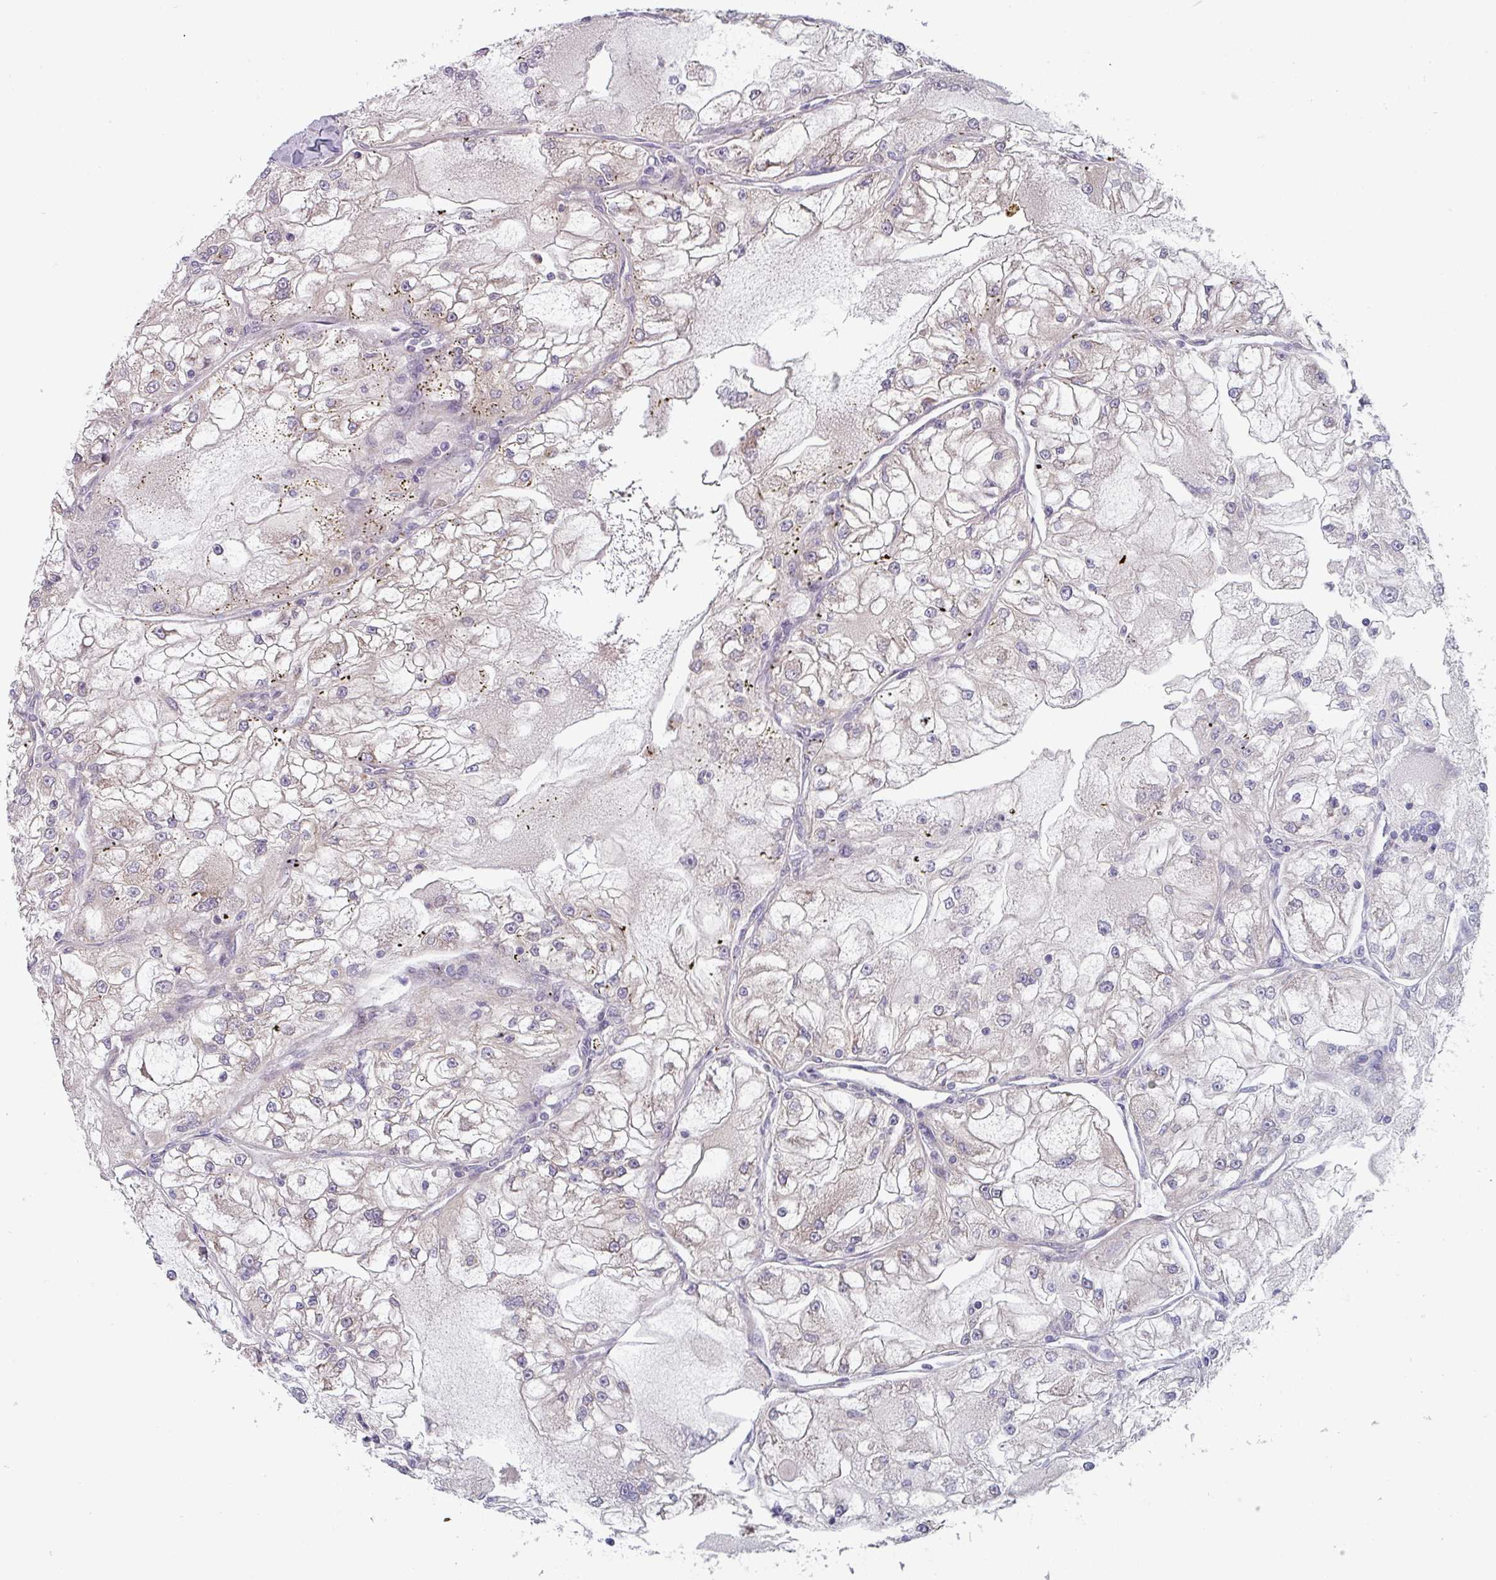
{"staining": {"intensity": "negative", "quantity": "none", "location": "none"}, "tissue": "renal cancer", "cell_type": "Tumor cells", "image_type": "cancer", "snomed": [{"axis": "morphology", "description": "Adenocarcinoma, NOS"}, {"axis": "topography", "description": "Kidney"}], "caption": "IHC of human renal cancer (adenocarcinoma) shows no expression in tumor cells.", "gene": "TAPT1", "patient": {"sex": "female", "age": 72}}